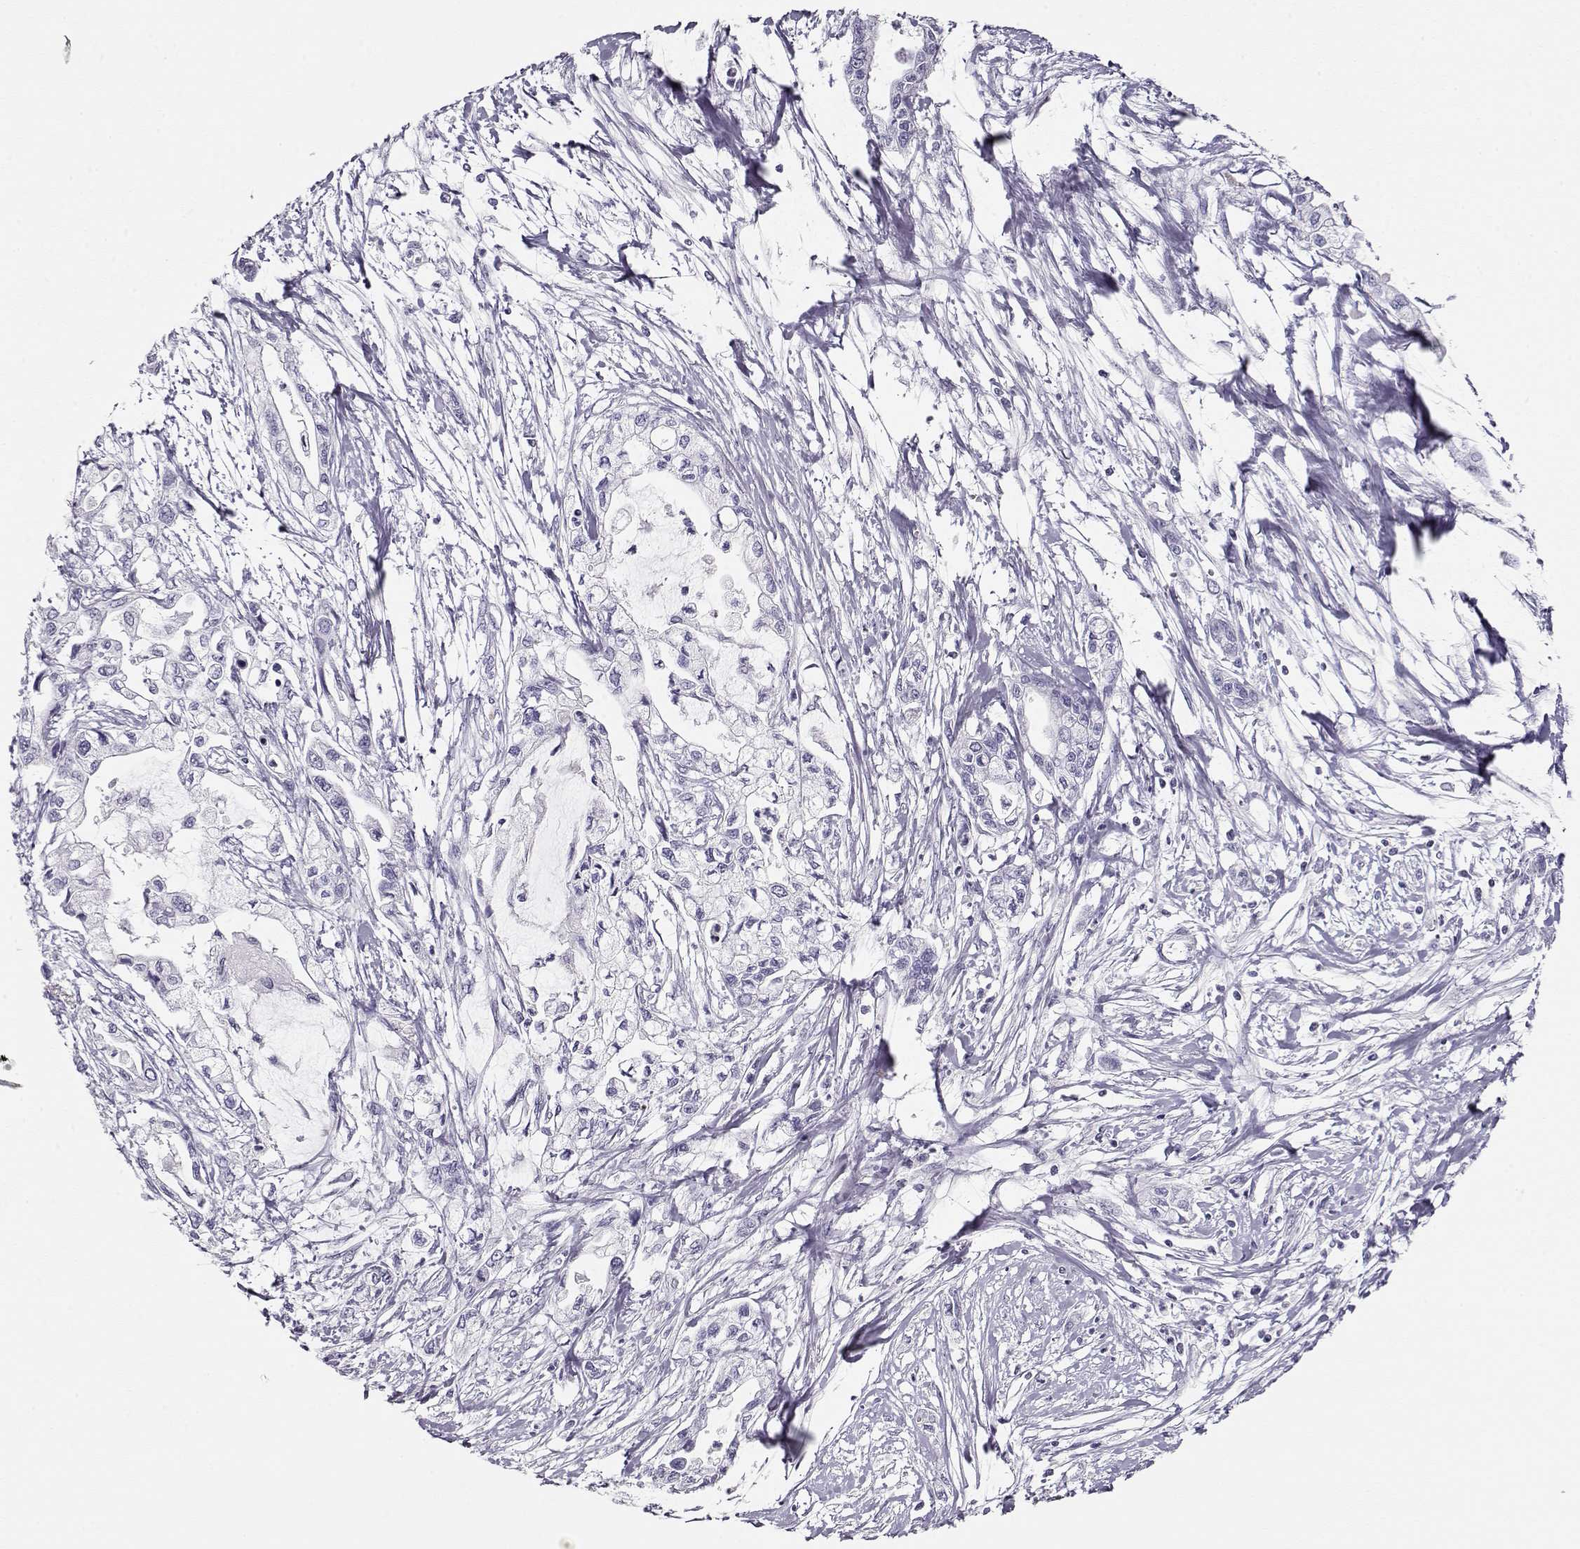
{"staining": {"intensity": "negative", "quantity": "none", "location": "none"}, "tissue": "pancreatic cancer", "cell_type": "Tumor cells", "image_type": "cancer", "snomed": [{"axis": "morphology", "description": "Adenocarcinoma, NOS"}, {"axis": "topography", "description": "Pancreas"}], "caption": "Pancreatic cancer (adenocarcinoma) stained for a protein using immunohistochemistry reveals no positivity tumor cells.", "gene": "CRX", "patient": {"sex": "male", "age": 54}}